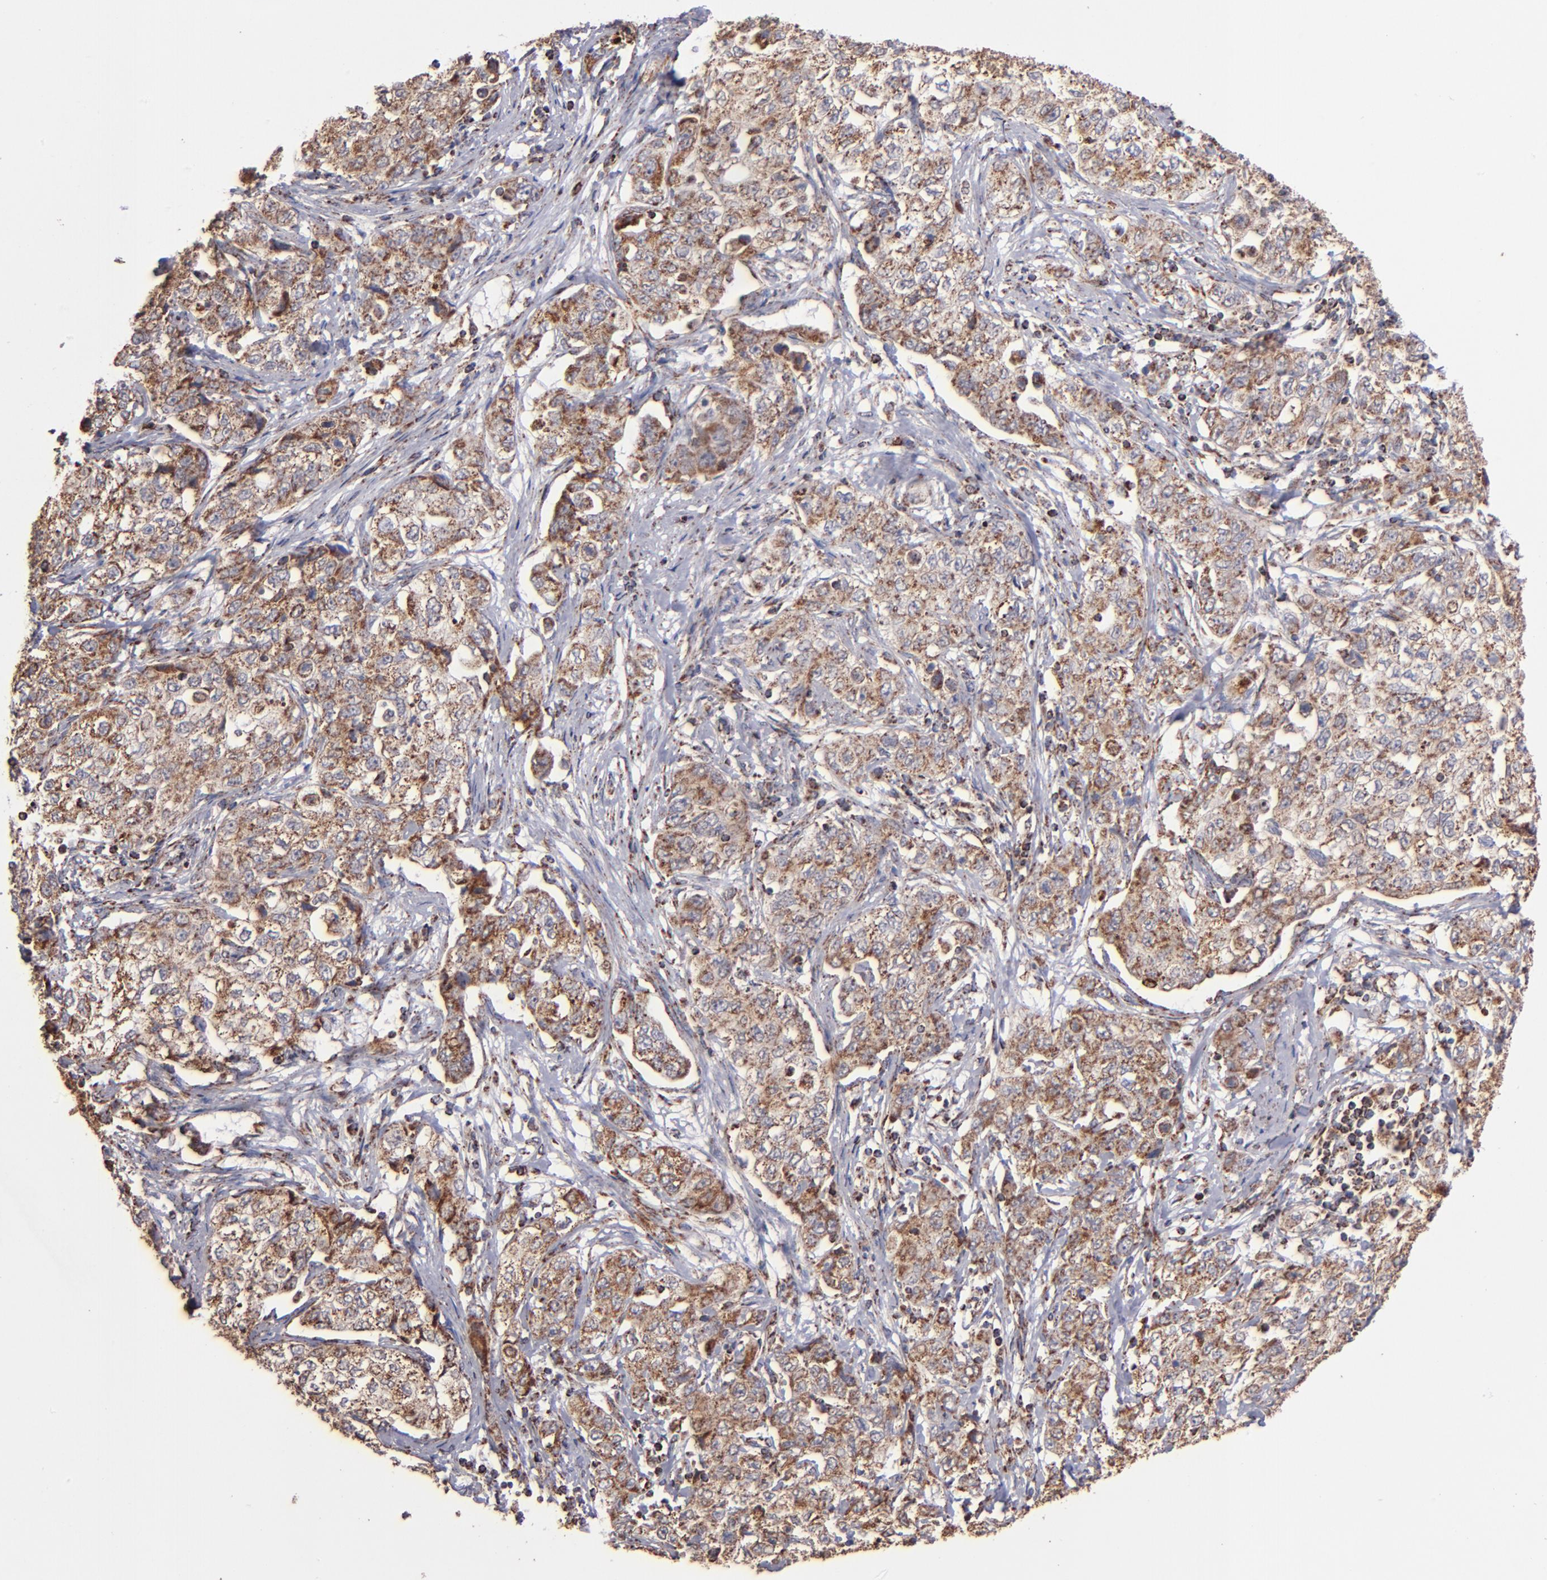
{"staining": {"intensity": "moderate", "quantity": ">75%", "location": "cytoplasmic/membranous"}, "tissue": "stomach cancer", "cell_type": "Tumor cells", "image_type": "cancer", "snomed": [{"axis": "morphology", "description": "Adenocarcinoma, NOS"}, {"axis": "topography", "description": "Stomach"}], "caption": "A medium amount of moderate cytoplasmic/membranous expression is present in approximately >75% of tumor cells in stomach adenocarcinoma tissue.", "gene": "DLST", "patient": {"sex": "male", "age": 48}}